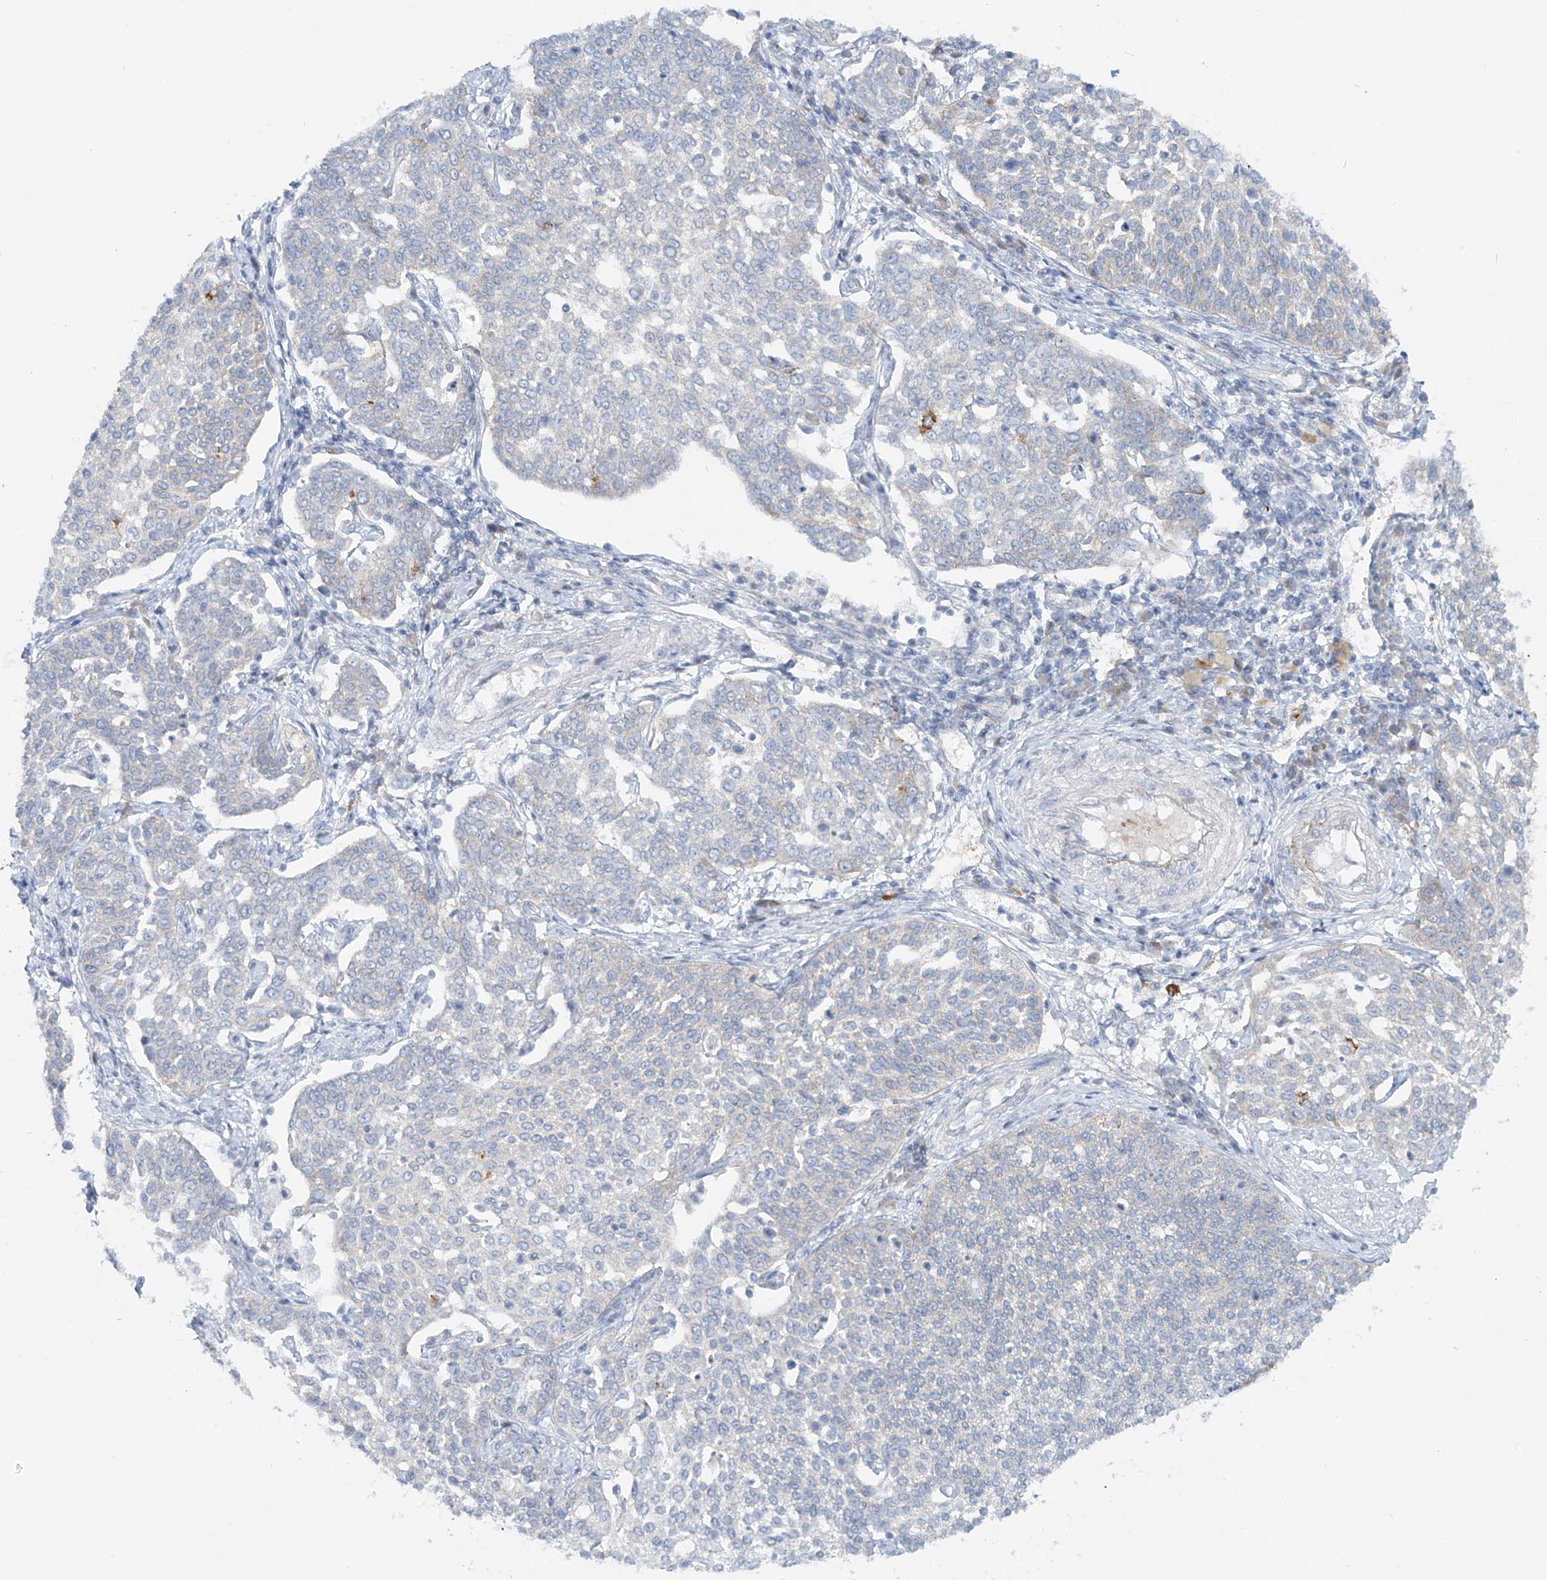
{"staining": {"intensity": "negative", "quantity": "none", "location": "none"}, "tissue": "cervical cancer", "cell_type": "Tumor cells", "image_type": "cancer", "snomed": [{"axis": "morphology", "description": "Squamous cell carcinoma, NOS"}, {"axis": "topography", "description": "Cervix"}], "caption": "Immunohistochemical staining of squamous cell carcinoma (cervical) displays no significant staining in tumor cells.", "gene": "TJAP1", "patient": {"sex": "female", "age": 34}}